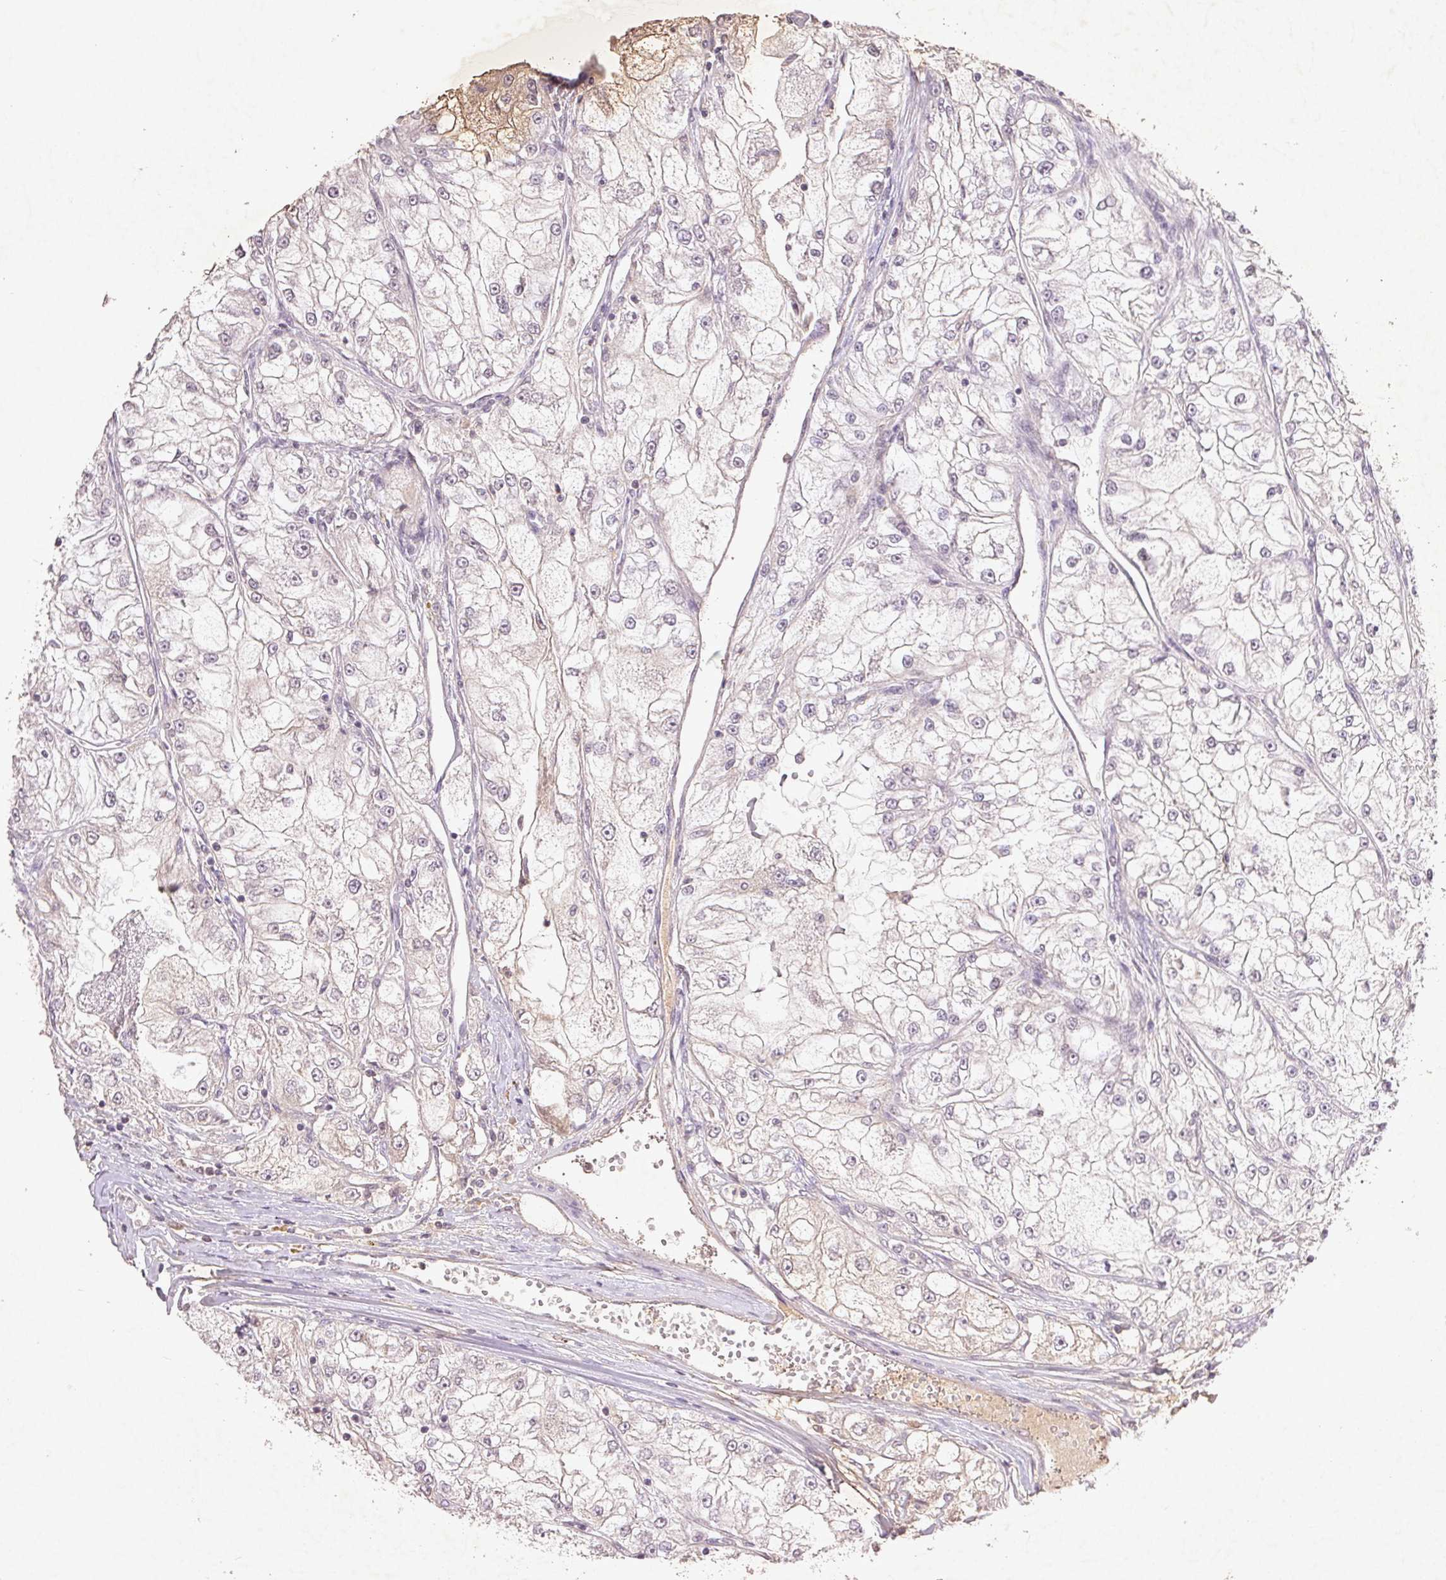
{"staining": {"intensity": "weak", "quantity": "<25%", "location": "cytoplasmic/membranous"}, "tissue": "renal cancer", "cell_type": "Tumor cells", "image_type": "cancer", "snomed": [{"axis": "morphology", "description": "Adenocarcinoma, NOS"}, {"axis": "topography", "description": "Kidney"}], "caption": "High power microscopy image of an immunohistochemistry (IHC) histopathology image of adenocarcinoma (renal), revealing no significant staining in tumor cells. Brightfield microscopy of IHC stained with DAB (brown) and hematoxylin (blue), captured at high magnification.", "gene": "FAM168B", "patient": {"sex": "female", "age": 72}}